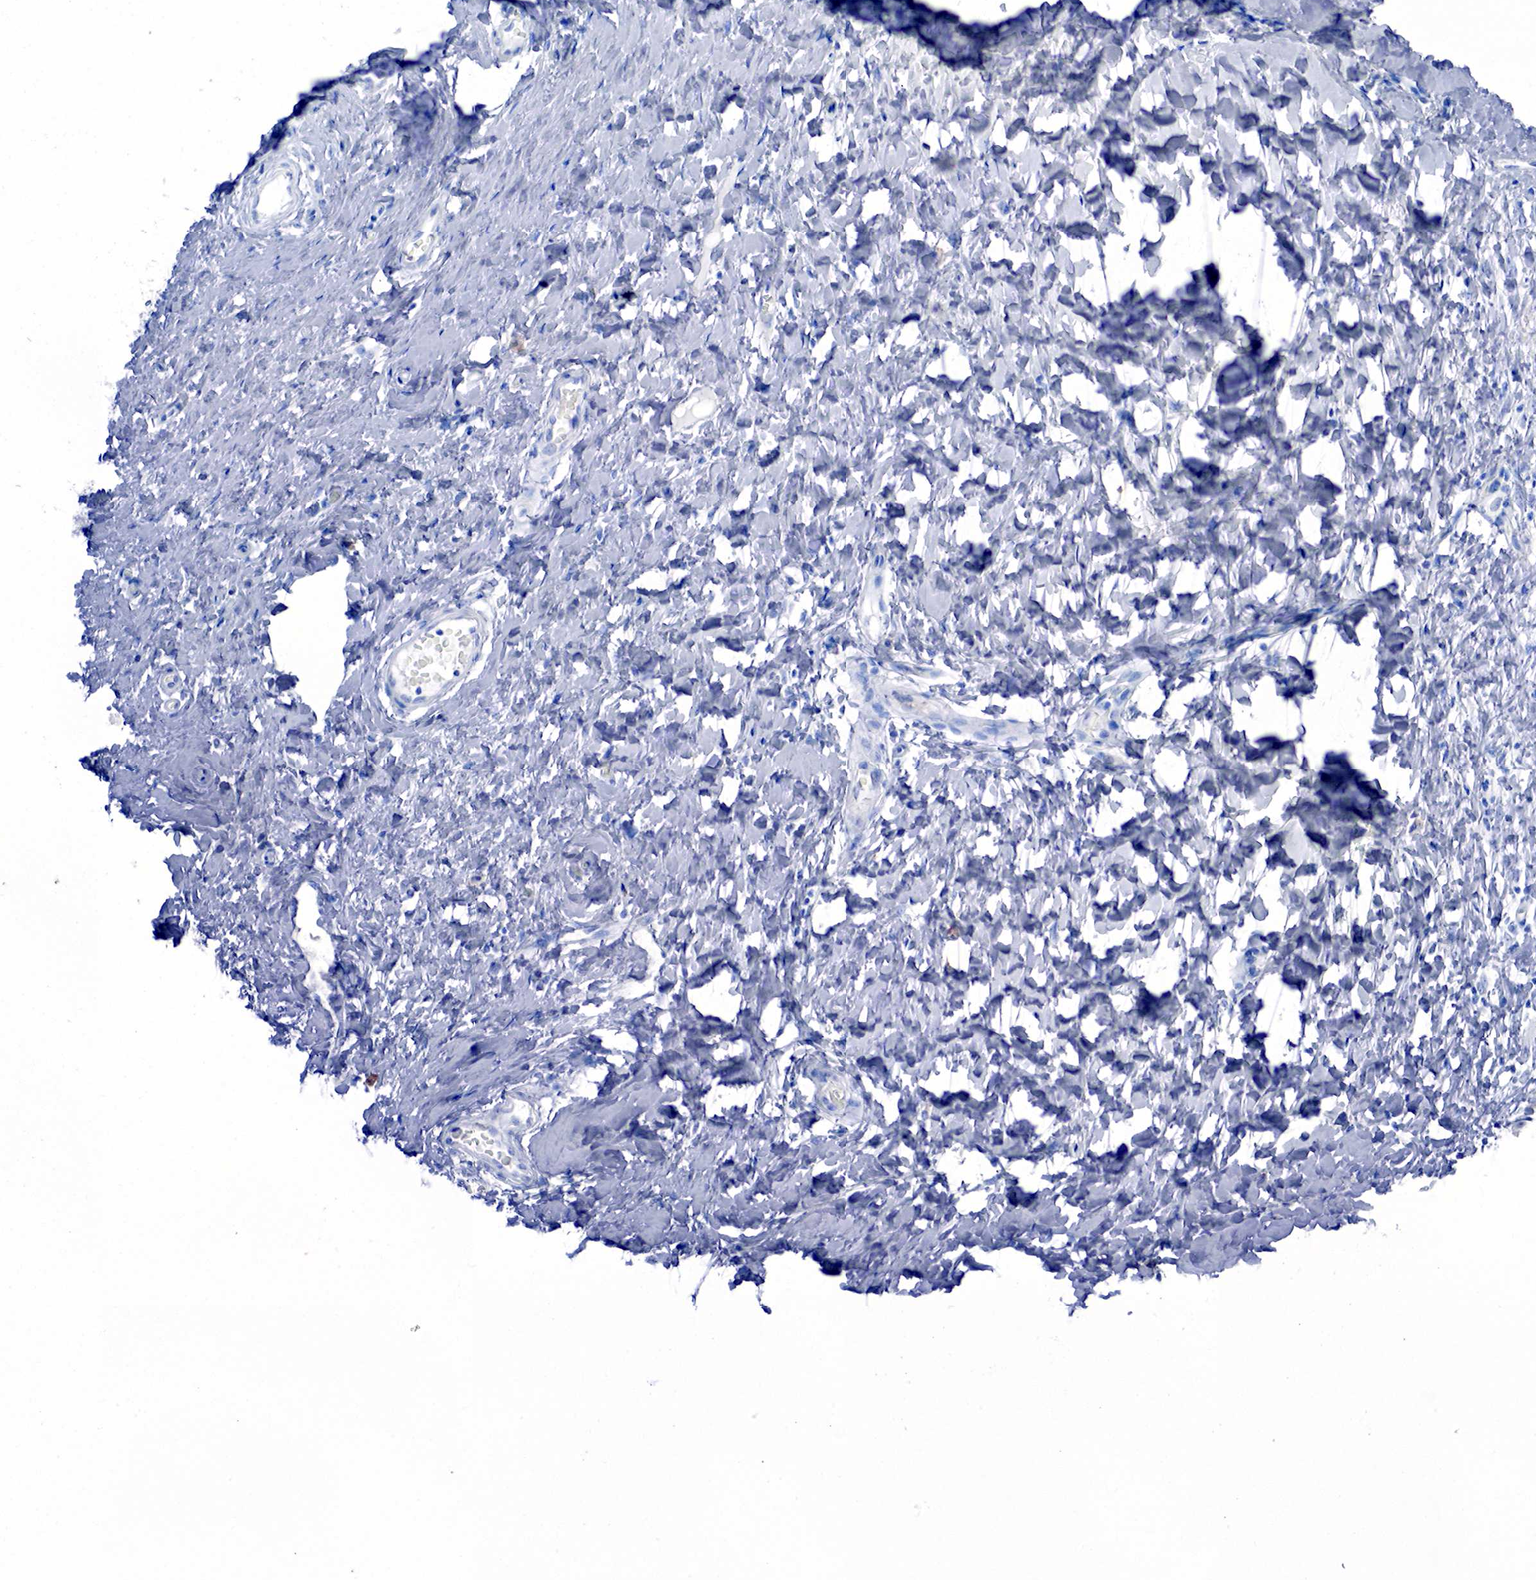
{"staining": {"intensity": "strong", "quantity": "<25%", "location": "cytoplasmic/membranous"}, "tissue": "cervix", "cell_type": "Glandular cells", "image_type": "normal", "snomed": [{"axis": "morphology", "description": "Normal tissue, NOS"}, {"axis": "topography", "description": "Cervix"}], "caption": "About <25% of glandular cells in normal human cervix display strong cytoplasmic/membranous protein staining as visualized by brown immunohistochemical staining.", "gene": "CHGA", "patient": {"sex": "female", "age": 53}}